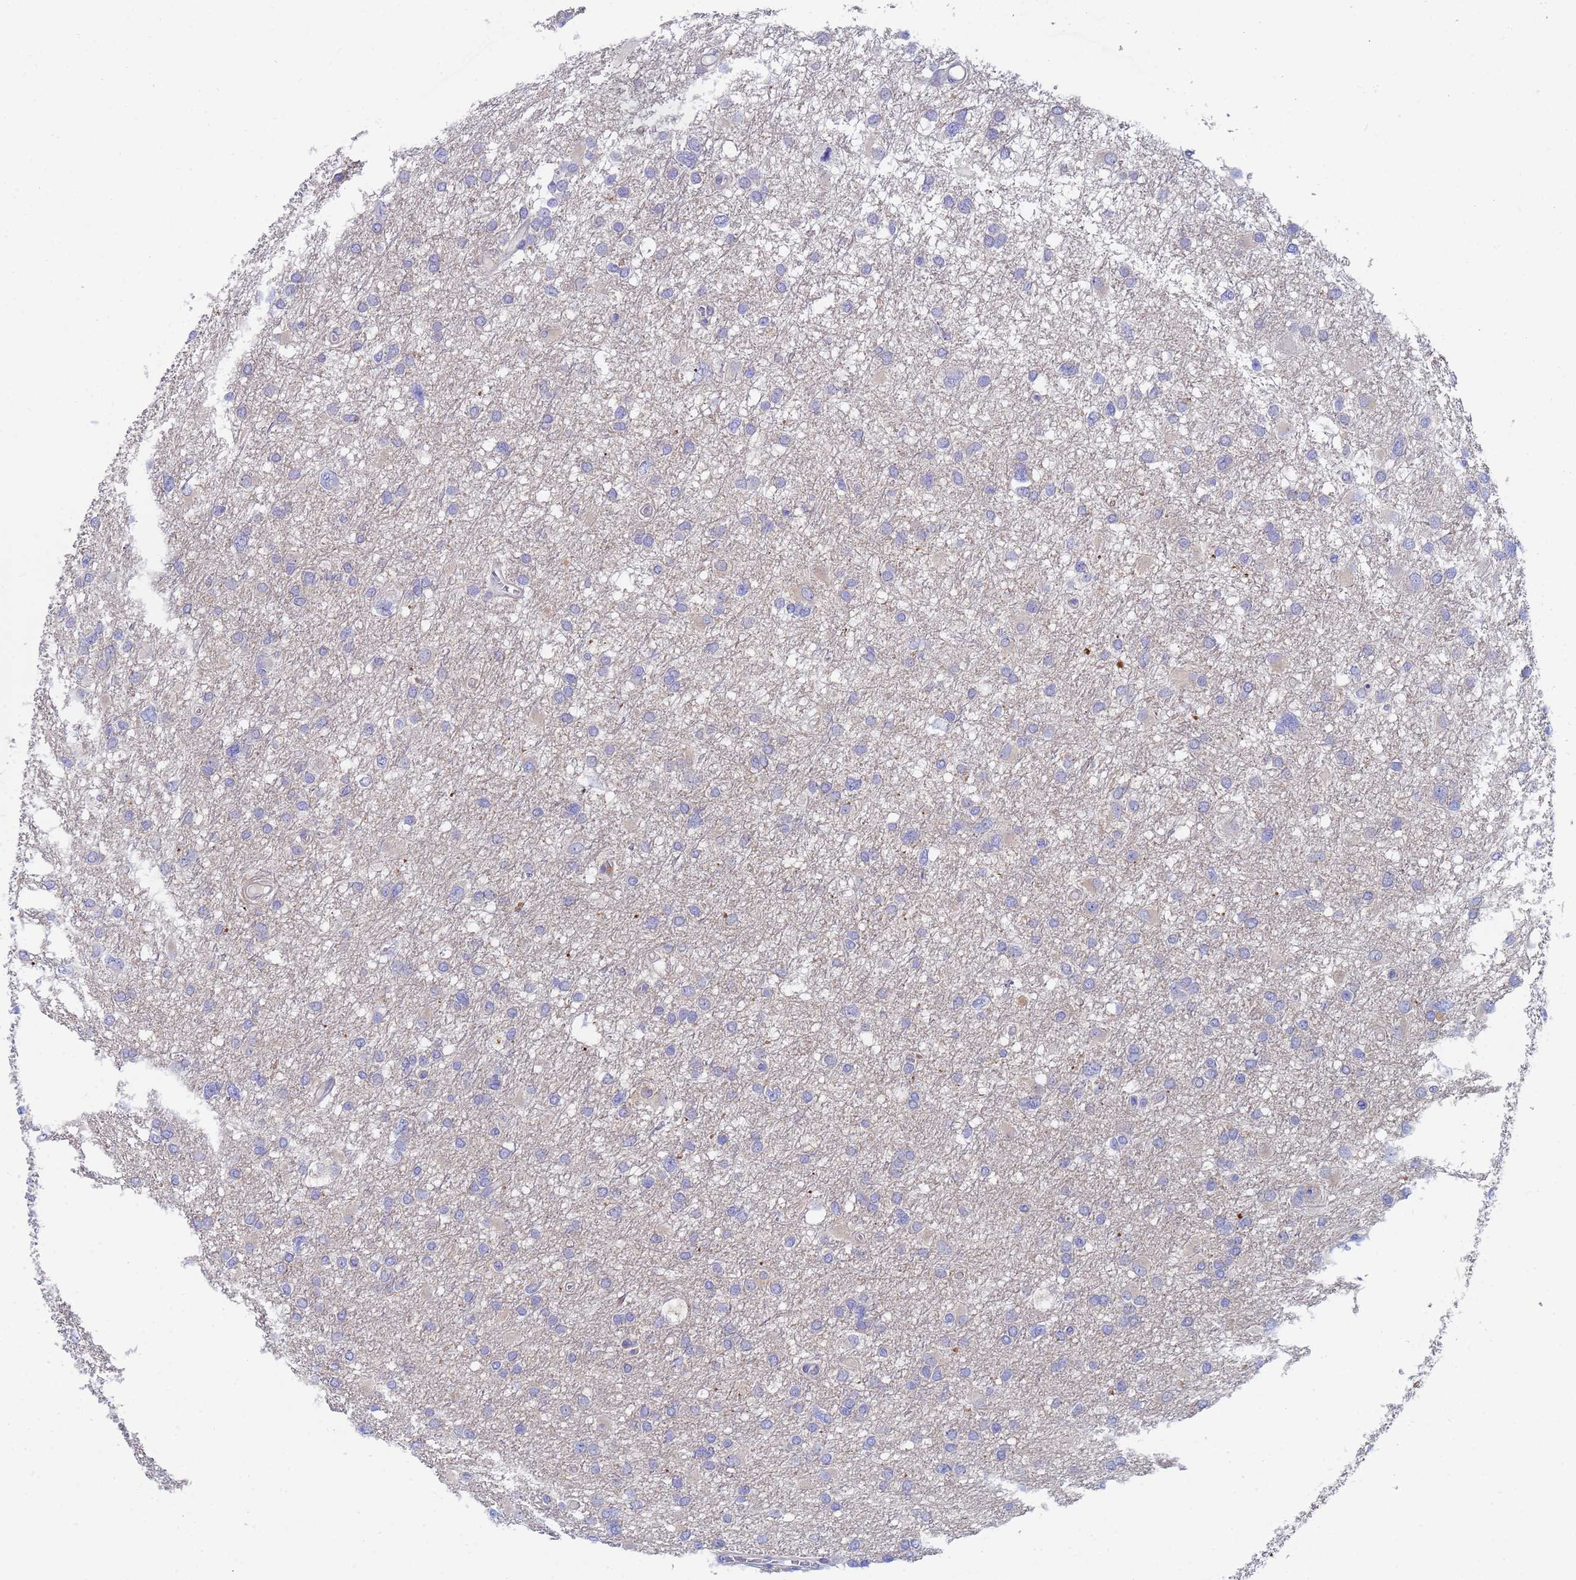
{"staining": {"intensity": "negative", "quantity": "none", "location": "none"}, "tissue": "glioma", "cell_type": "Tumor cells", "image_type": "cancer", "snomed": [{"axis": "morphology", "description": "Glioma, malignant, High grade"}, {"axis": "topography", "description": "Brain"}], "caption": "Histopathology image shows no protein positivity in tumor cells of malignant high-grade glioma tissue. (Brightfield microscopy of DAB immunohistochemistry (IHC) at high magnification).", "gene": "TTLL11", "patient": {"sex": "male", "age": 61}}